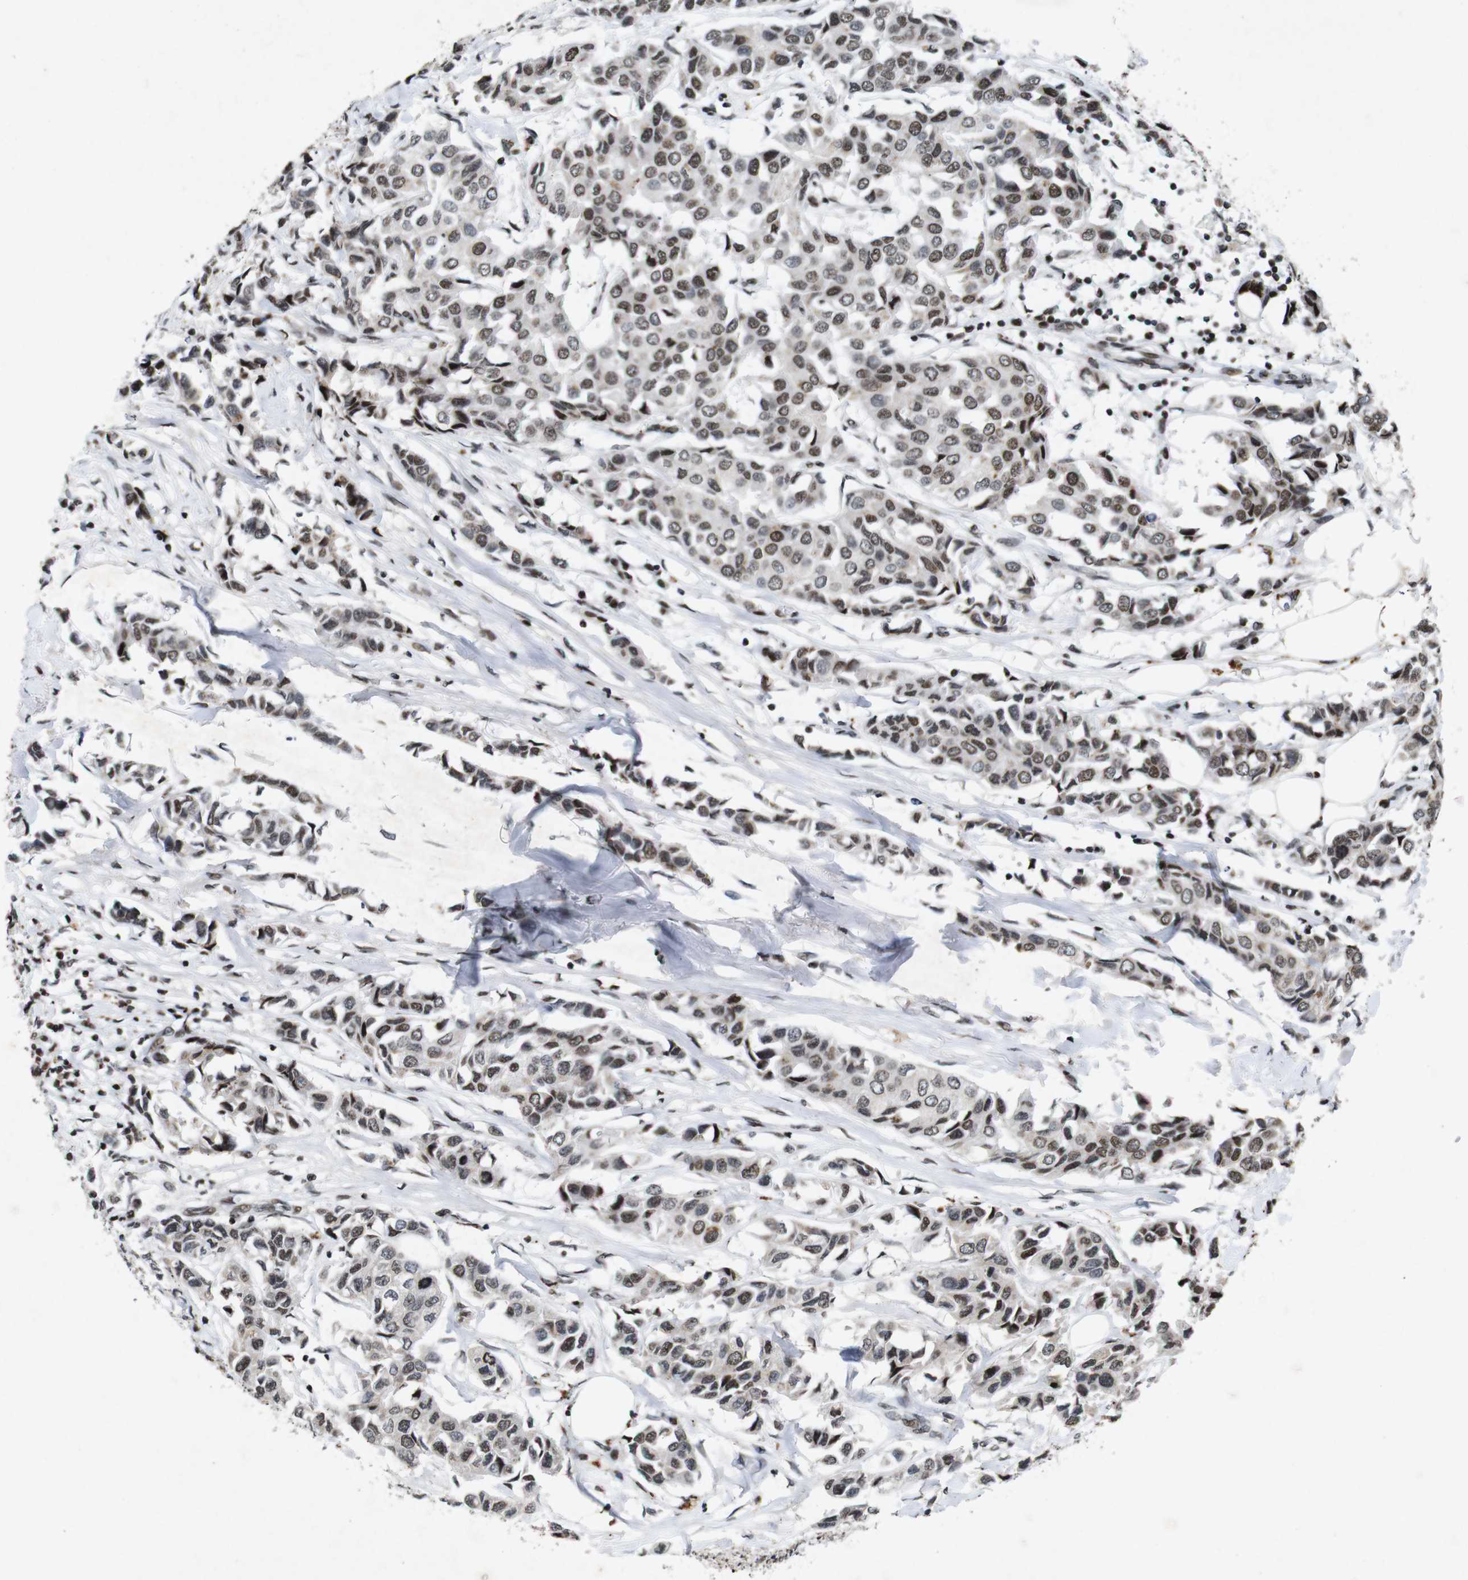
{"staining": {"intensity": "moderate", "quantity": ">75%", "location": "nuclear"}, "tissue": "breast cancer", "cell_type": "Tumor cells", "image_type": "cancer", "snomed": [{"axis": "morphology", "description": "Duct carcinoma"}, {"axis": "topography", "description": "Breast"}], "caption": "Breast cancer (invasive ductal carcinoma) stained with a protein marker reveals moderate staining in tumor cells.", "gene": "MAGEH1", "patient": {"sex": "female", "age": 80}}